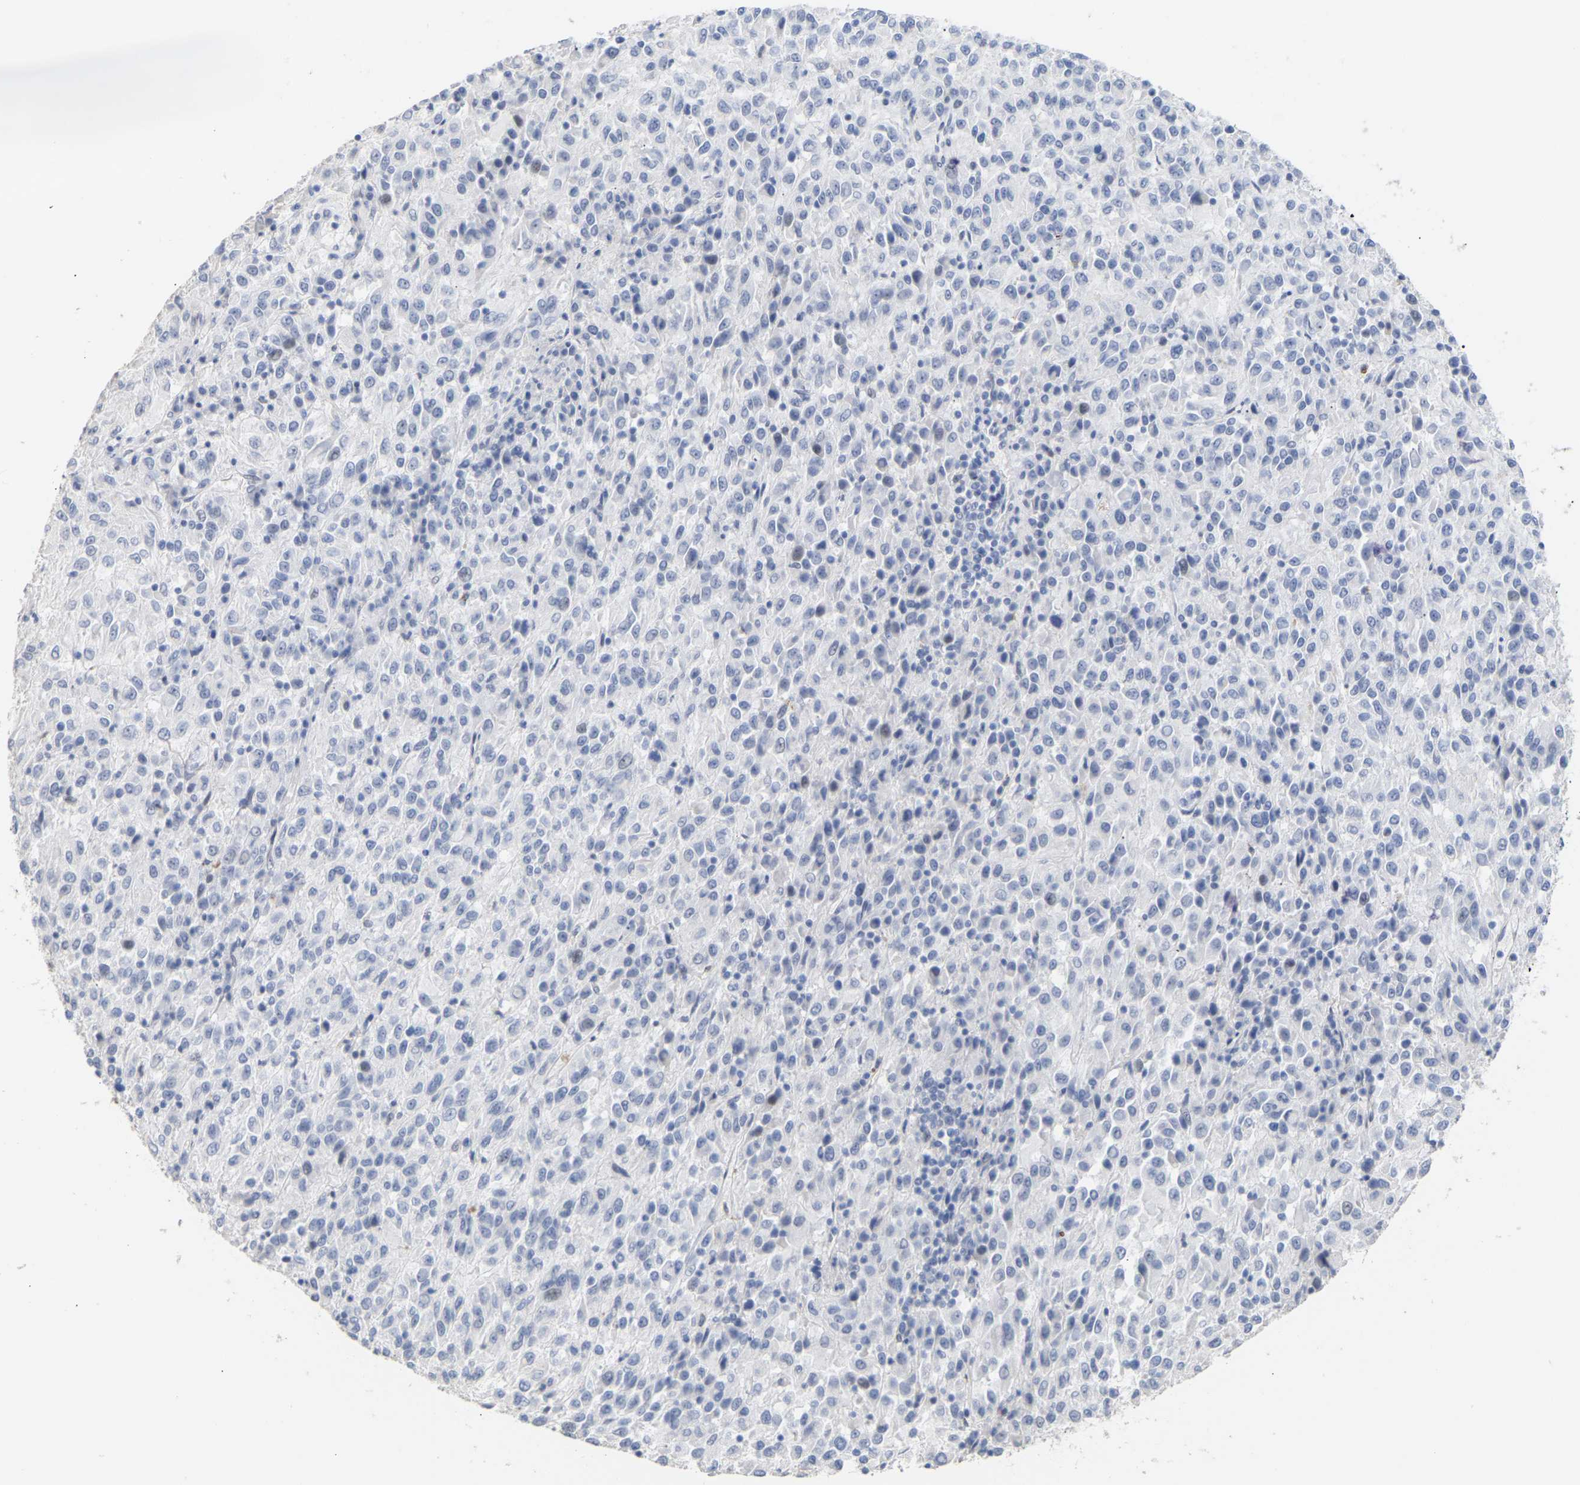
{"staining": {"intensity": "negative", "quantity": "none", "location": "none"}, "tissue": "melanoma", "cell_type": "Tumor cells", "image_type": "cancer", "snomed": [{"axis": "morphology", "description": "Malignant melanoma, Metastatic site"}, {"axis": "topography", "description": "Lung"}], "caption": "This is a micrograph of immunohistochemistry (IHC) staining of melanoma, which shows no staining in tumor cells. (Brightfield microscopy of DAB (3,3'-diaminobenzidine) IHC at high magnification).", "gene": "AMPH", "patient": {"sex": "male", "age": 64}}